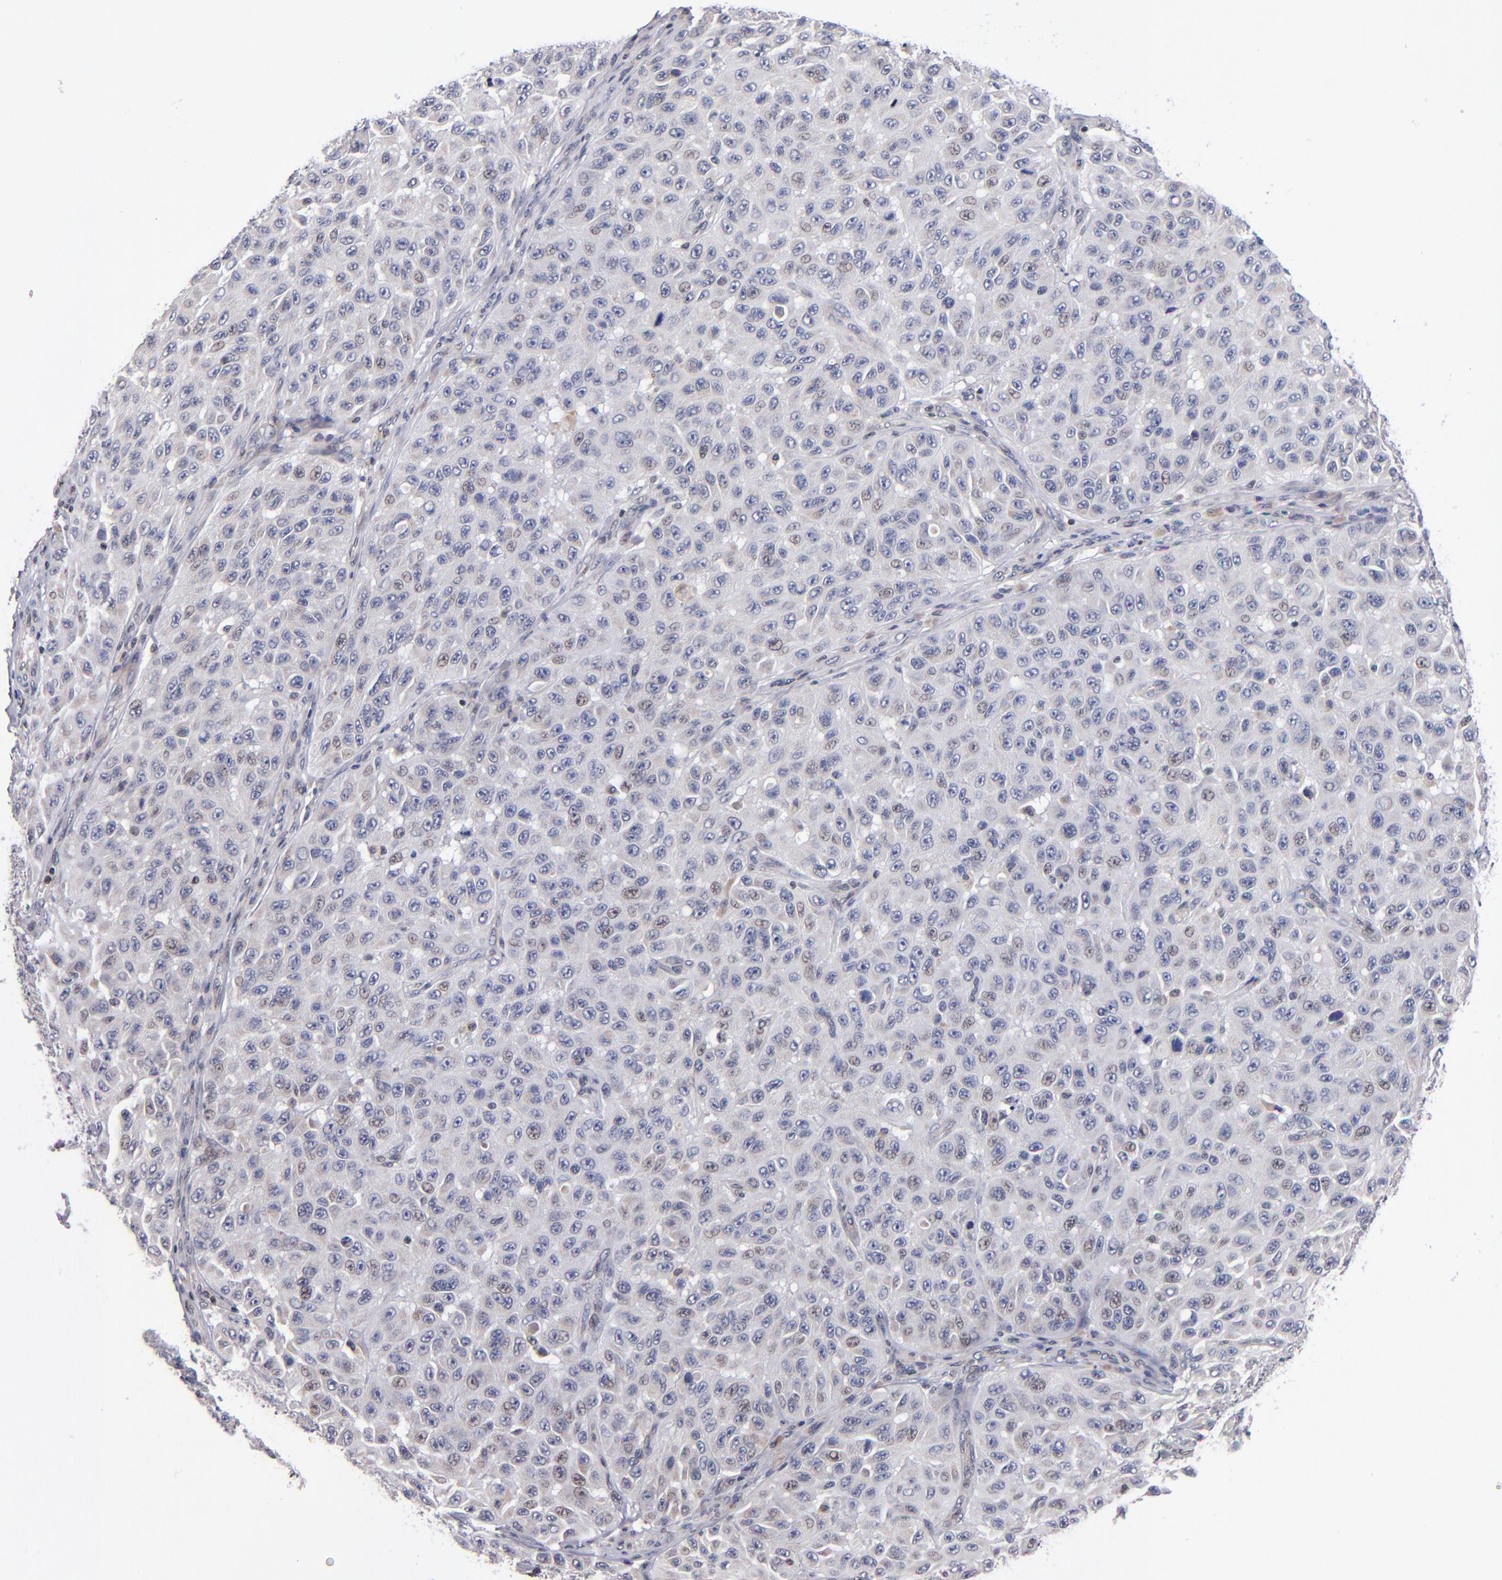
{"staining": {"intensity": "weak", "quantity": "<25%", "location": "nuclear"}, "tissue": "melanoma", "cell_type": "Tumor cells", "image_type": "cancer", "snomed": [{"axis": "morphology", "description": "Malignant melanoma, NOS"}, {"axis": "topography", "description": "Skin"}], "caption": "An immunohistochemistry image of melanoma is shown. There is no staining in tumor cells of melanoma.", "gene": "ODF2", "patient": {"sex": "male", "age": 30}}